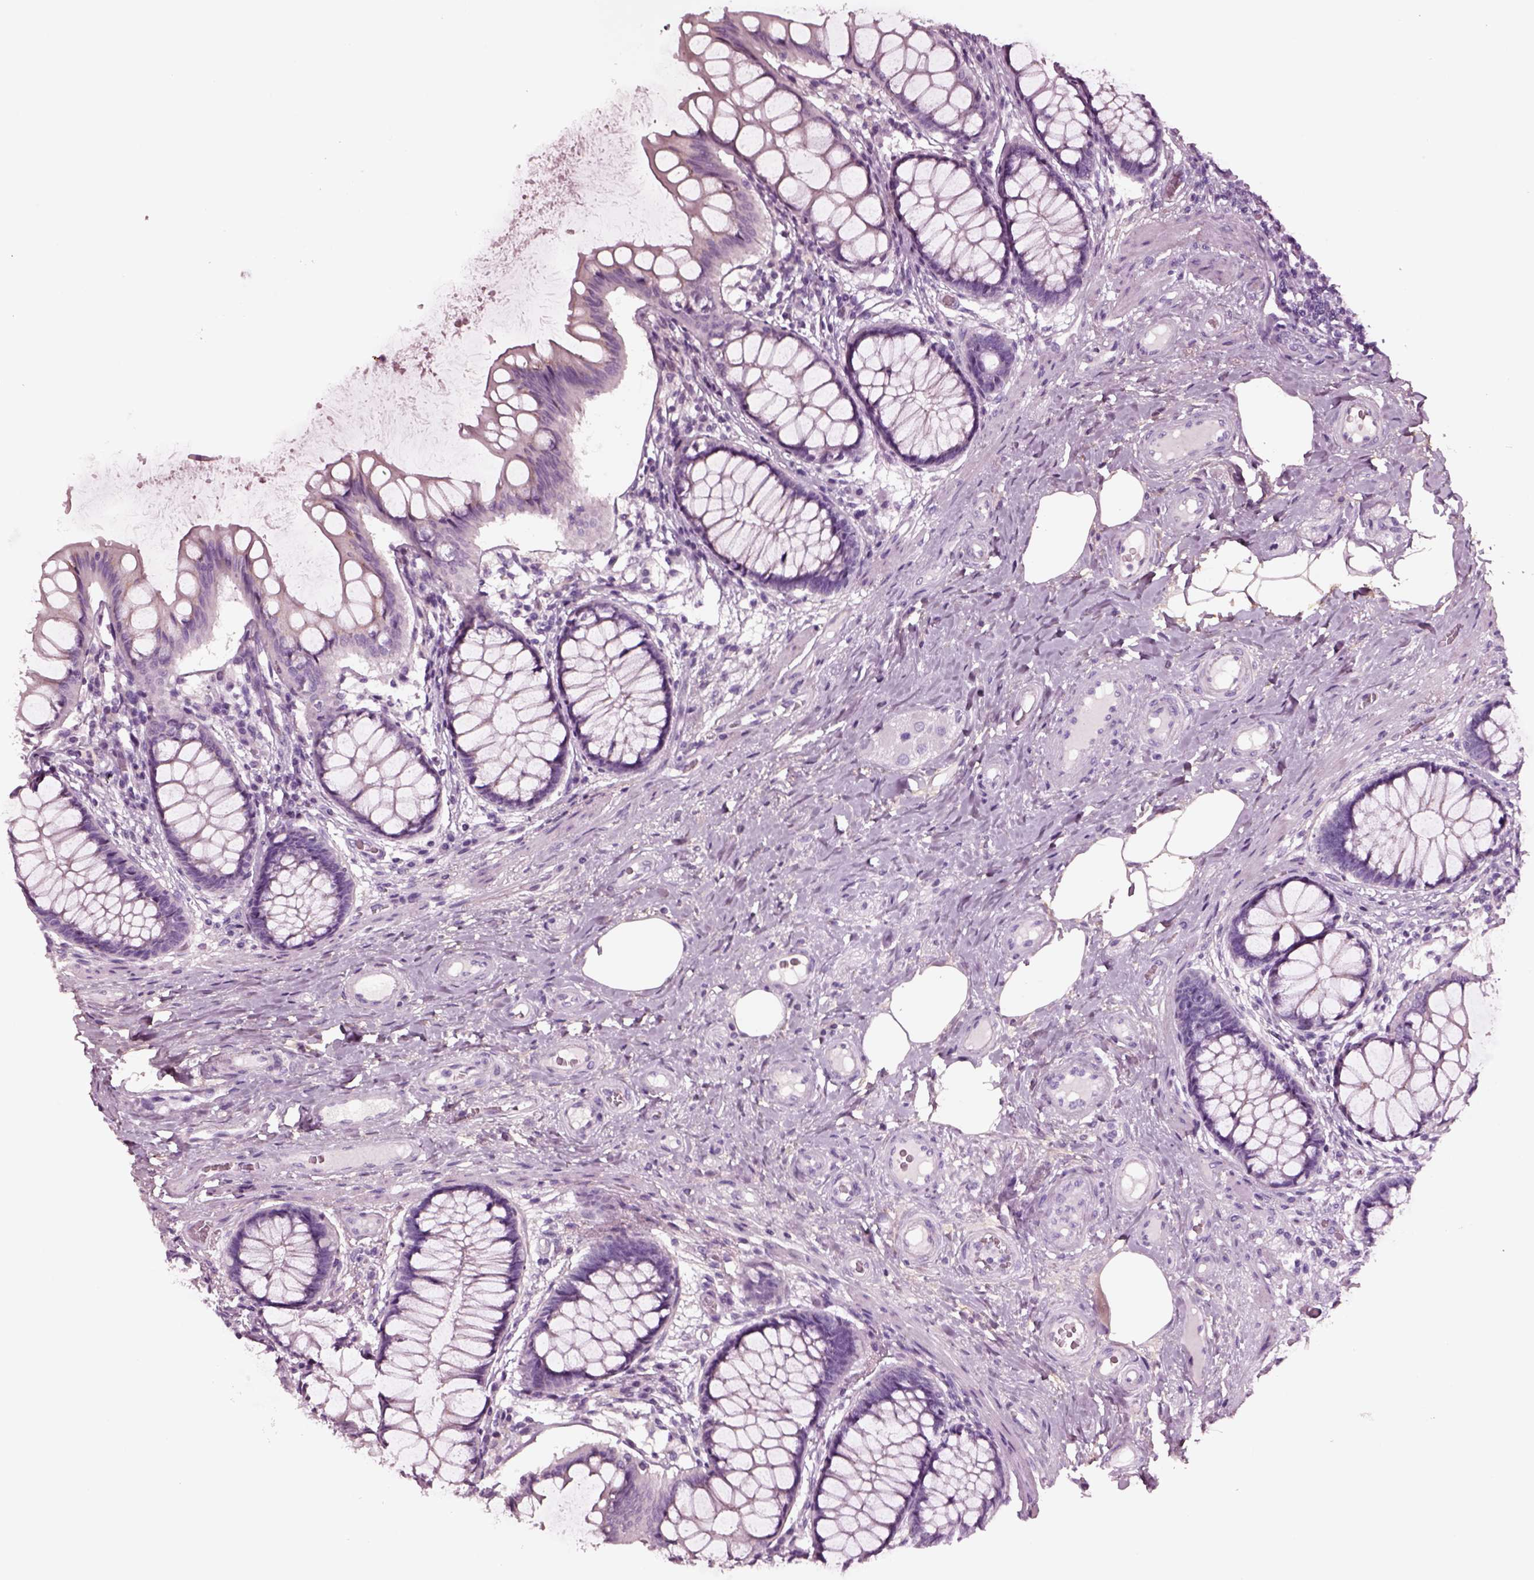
{"staining": {"intensity": "negative", "quantity": "none", "location": "none"}, "tissue": "colon", "cell_type": "Endothelial cells", "image_type": "normal", "snomed": [{"axis": "morphology", "description": "Normal tissue, NOS"}, {"axis": "topography", "description": "Colon"}], "caption": "High magnification brightfield microscopy of benign colon stained with DAB (brown) and counterstained with hematoxylin (blue): endothelial cells show no significant staining. Nuclei are stained in blue.", "gene": "NMRK2", "patient": {"sex": "female", "age": 65}}